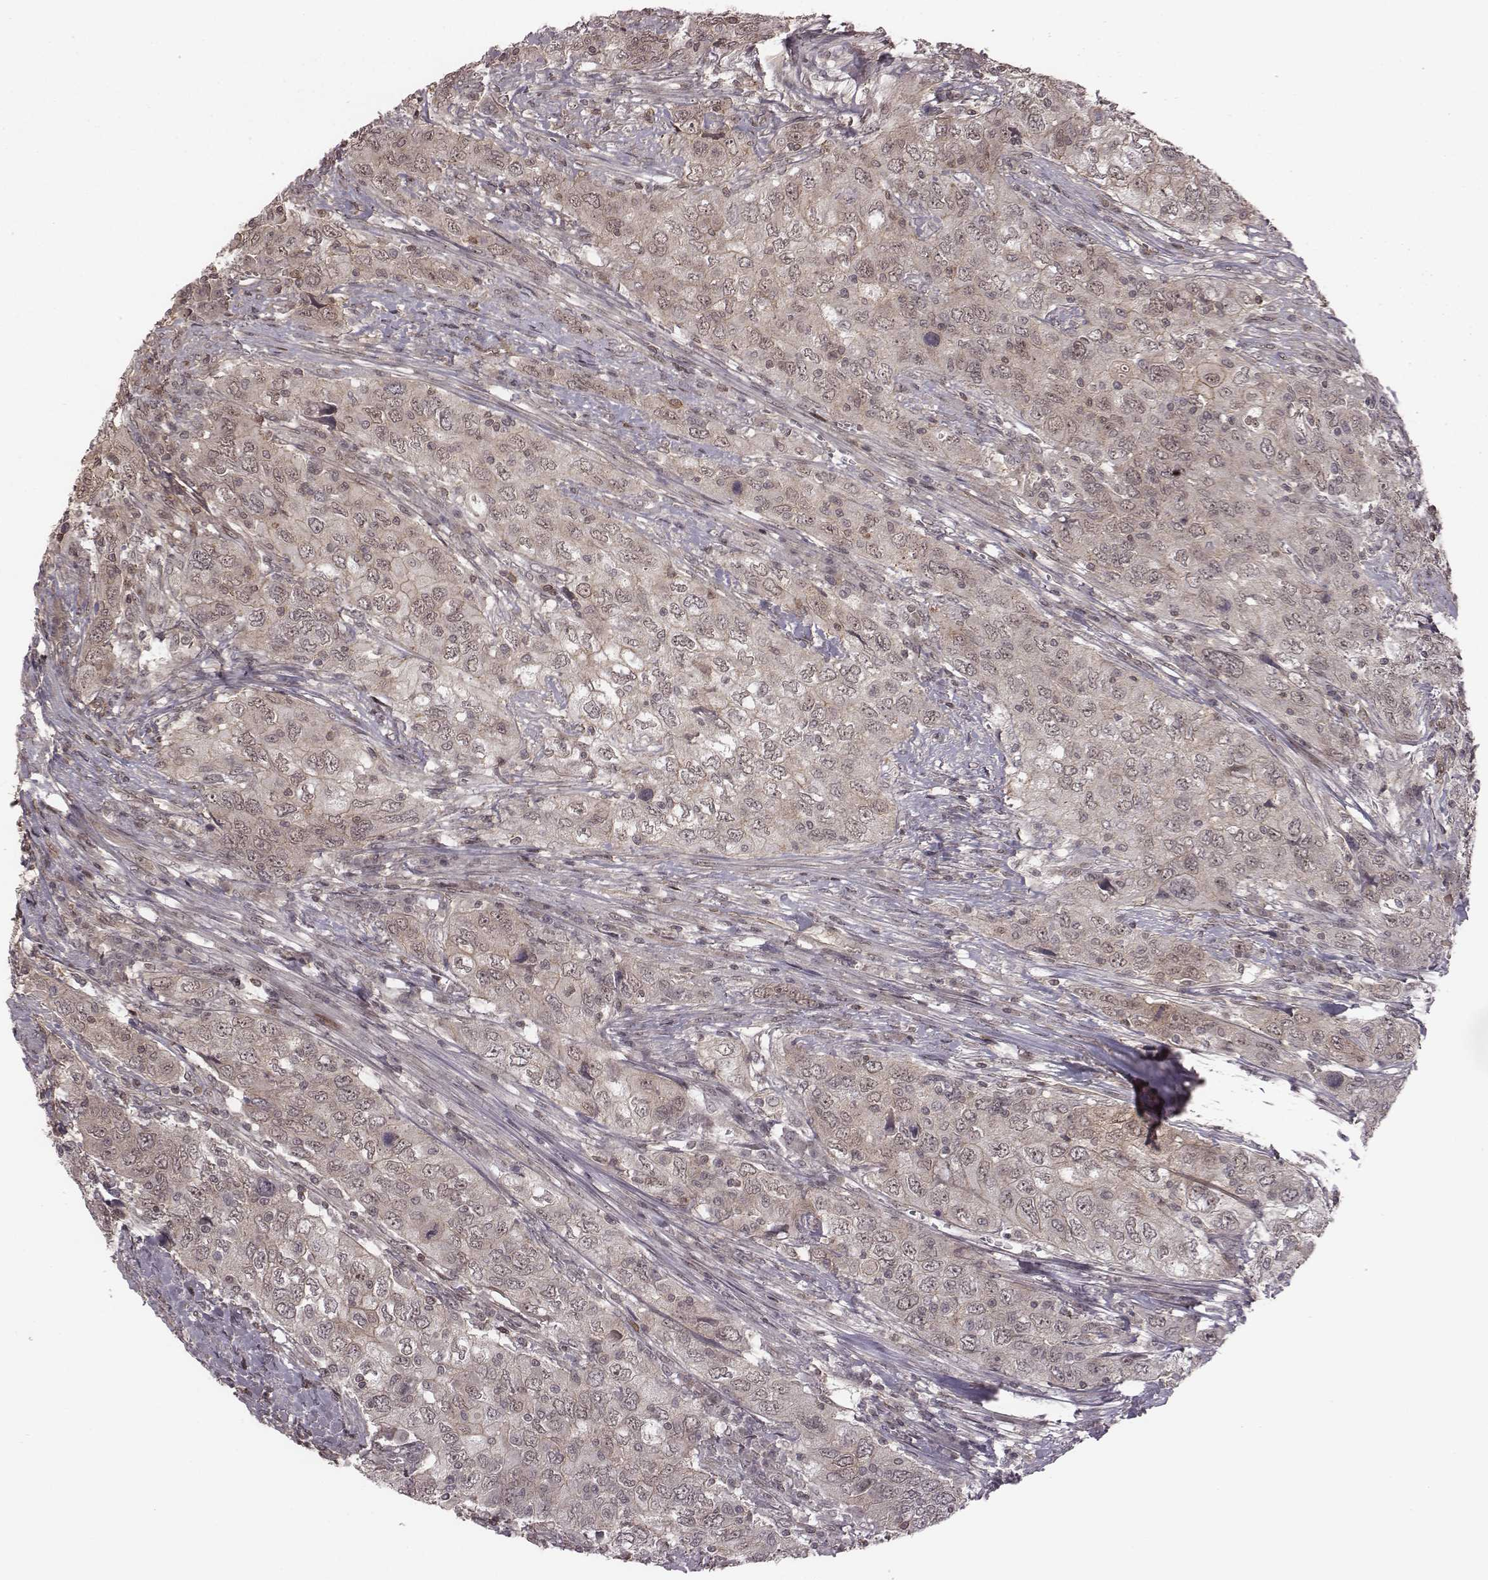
{"staining": {"intensity": "negative", "quantity": "none", "location": "none"}, "tissue": "urothelial cancer", "cell_type": "Tumor cells", "image_type": "cancer", "snomed": [{"axis": "morphology", "description": "Urothelial carcinoma, High grade"}, {"axis": "topography", "description": "Urinary bladder"}], "caption": "Tumor cells are negative for protein expression in human high-grade urothelial carcinoma.", "gene": "RPL3", "patient": {"sex": "male", "age": 76}}